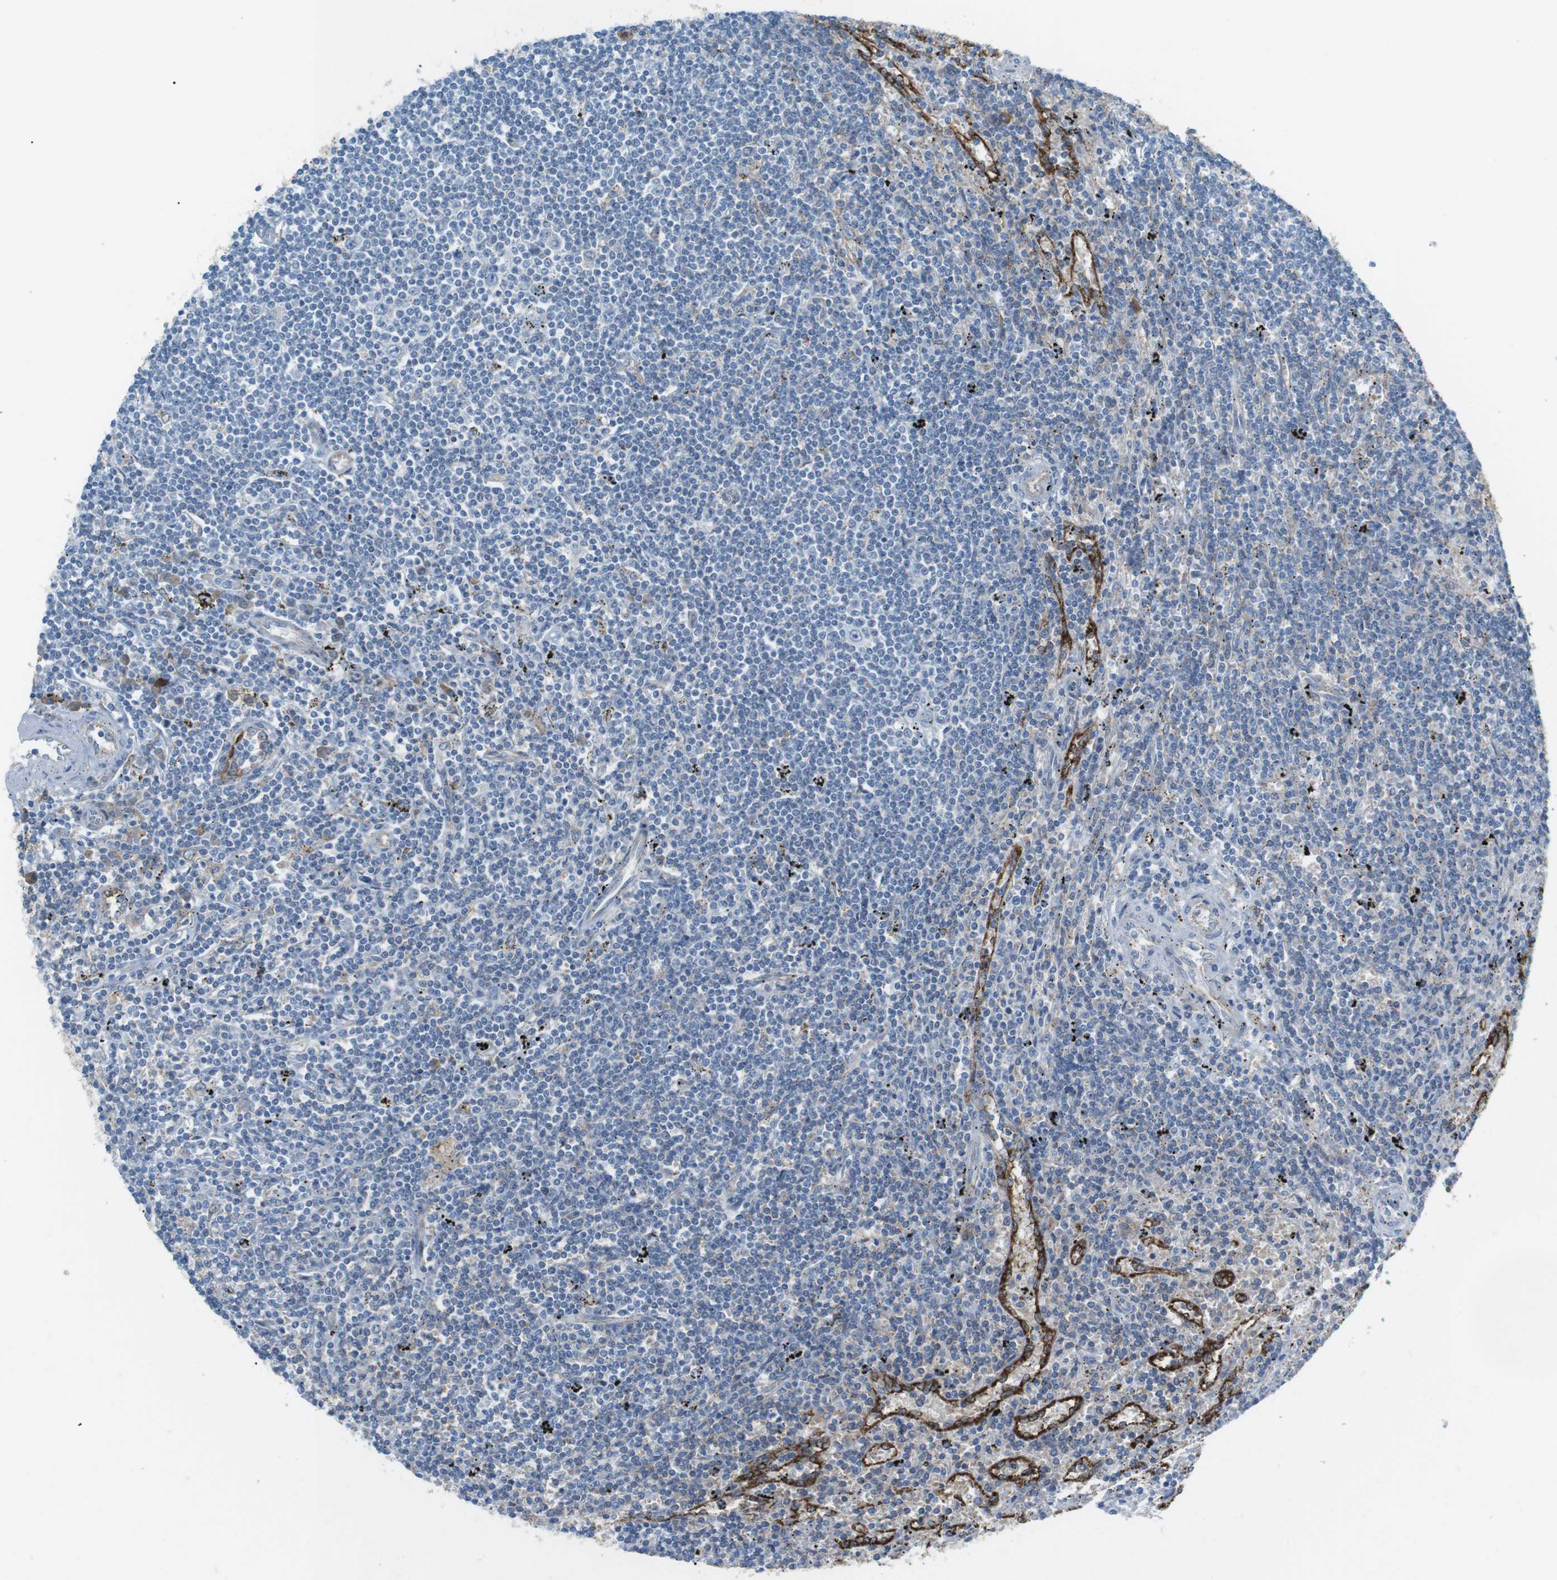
{"staining": {"intensity": "negative", "quantity": "none", "location": "none"}, "tissue": "lymphoma", "cell_type": "Tumor cells", "image_type": "cancer", "snomed": [{"axis": "morphology", "description": "Malignant lymphoma, non-Hodgkin's type, Low grade"}, {"axis": "topography", "description": "Spleen"}], "caption": "This is an immunohistochemistry (IHC) histopathology image of lymphoma. There is no positivity in tumor cells.", "gene": "VAMP1", "patient": {"sex": "male", "age": 76}}